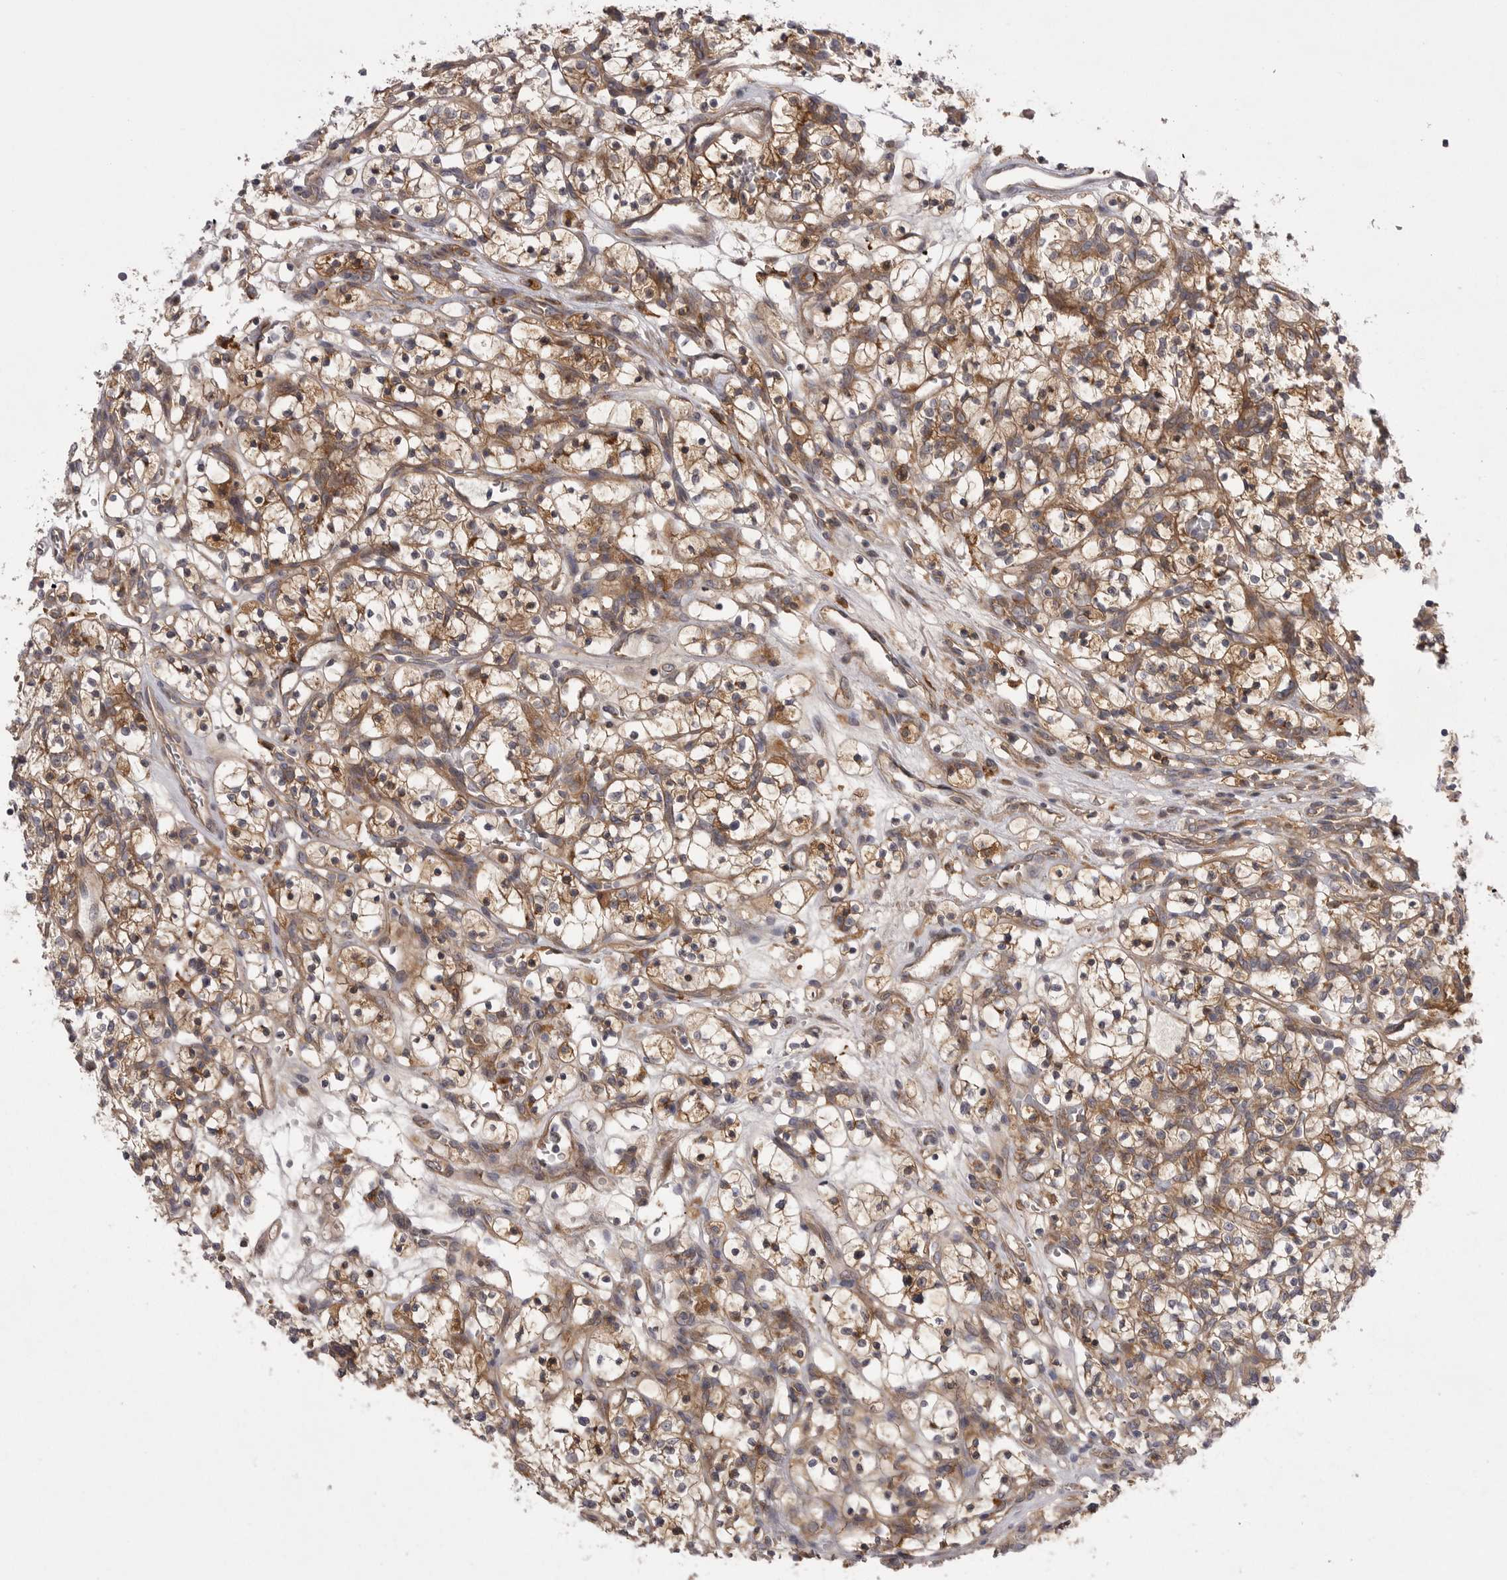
{"staining": {"intensity": "moderate", "quantity": "25%-75%", "location": "cytoplasmic/membranous"}, "tissue": "renal cancer", "cell_type": "Tumor cells", "image_type": "cancer", "snomed": [{"axis": "morphology", "description": "Adenocarcinoma, NOS"}, {"axis": "topography", "description": "Kidney"}], "caption": "IHC photomicrograph of renal adenocarcinoma stained for a protein (brown), which exhibits medium levels of moderate cytoplasmic/membranous staining in about 25%-75% of tumor cells.", "gene": "OSBPL9", "patient": {"sex": "female", "age": 57}}